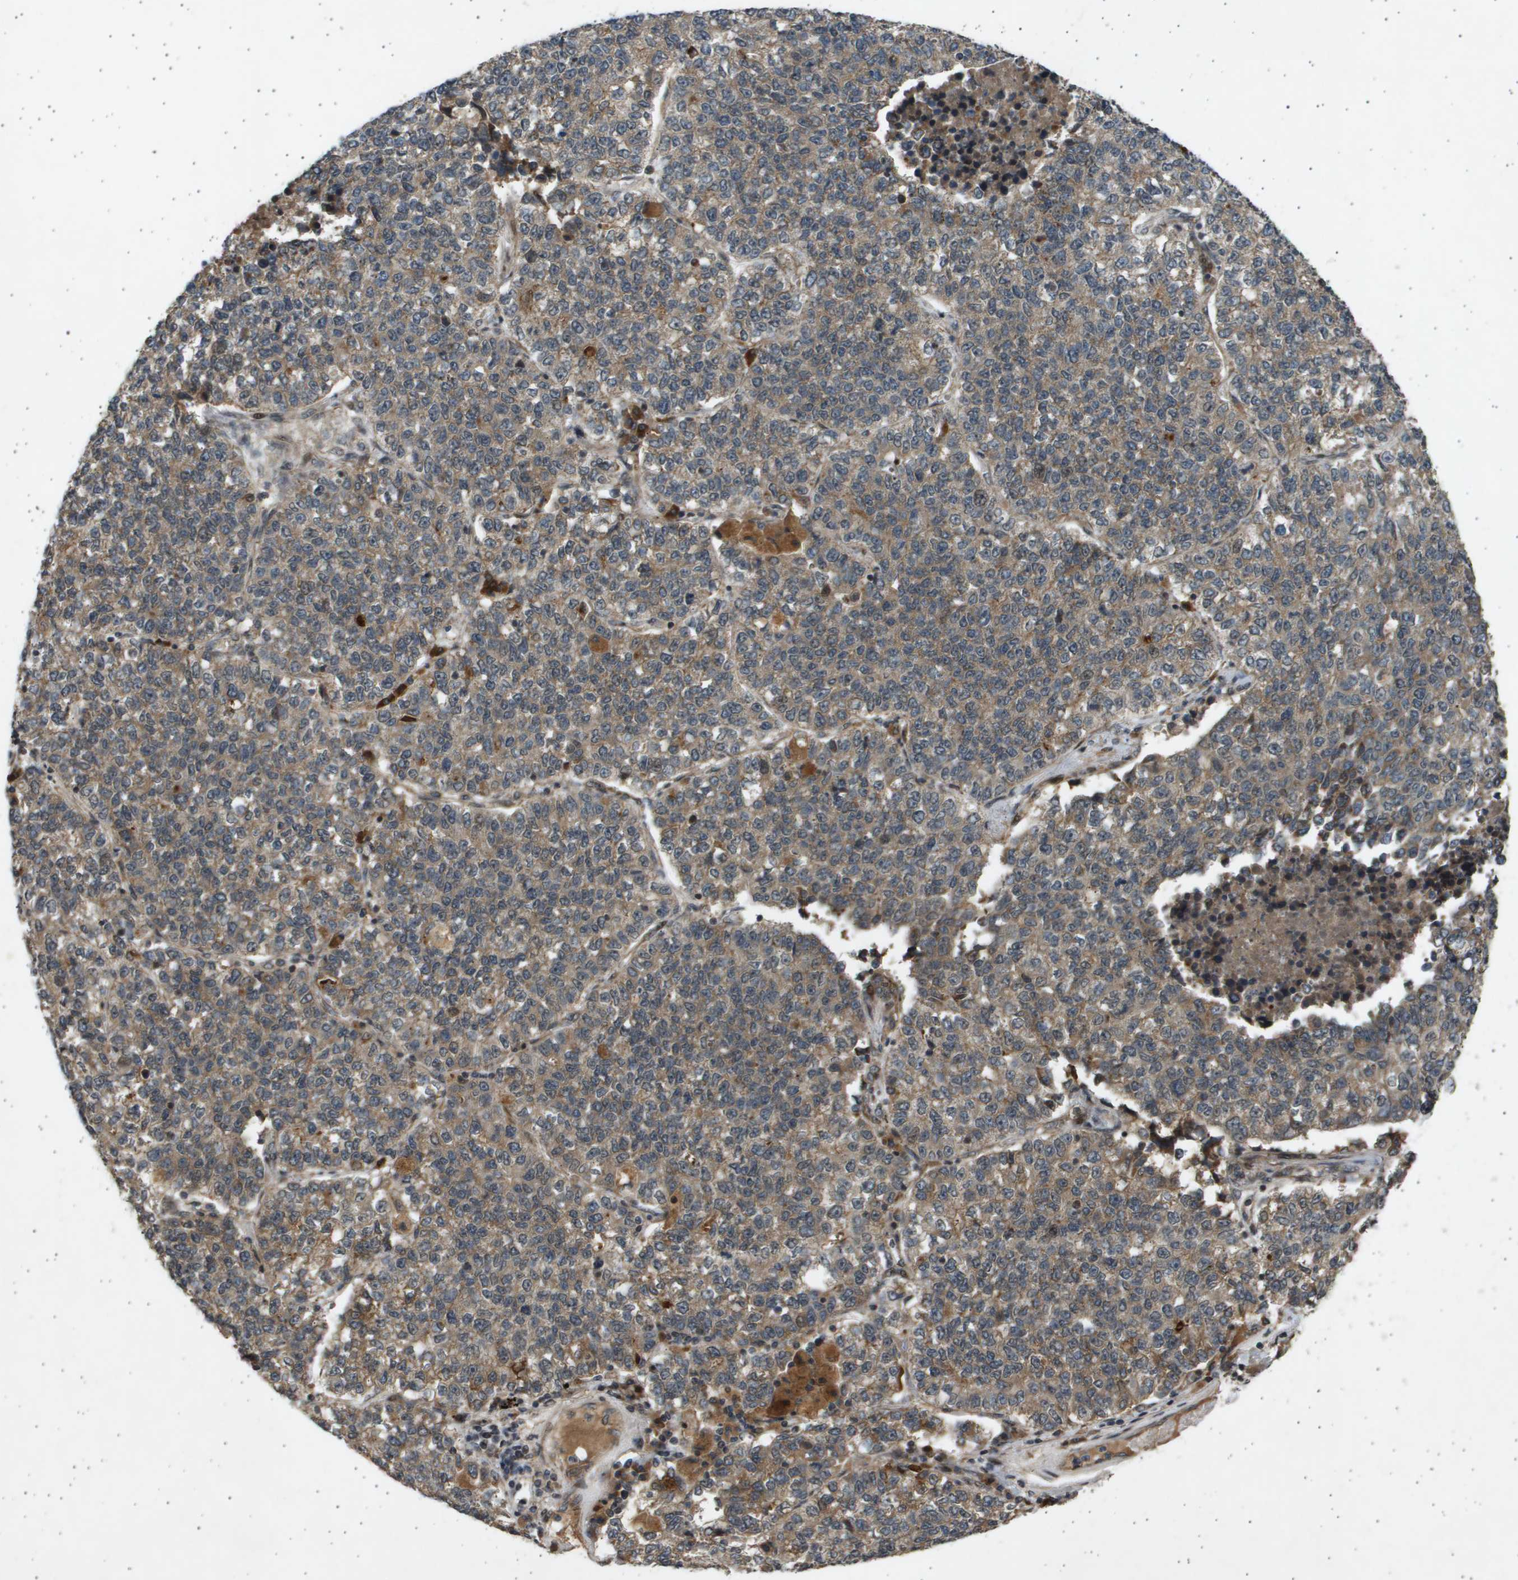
{"staining": {"intensity": "moderate", "quantity": ">75%", "location": "cytoplasmic/membranous"}, "tissue": "lung cancer", "cell_type": "Tumor cells", "image_type": "cancer", "snomed": [{"axis": "morphology", "description": "Adenocarcinoma, NOS"}, {"axis": "topography", "description": "Lung"}], "caption": "A medium amount of moderate cytoplasmic/membranous staining is seen in about >75% of tumor cells in lung adenocarcinoma tissue.", "gene": "TNRC6A", "patient": {"sex": "male", "age": 49}}